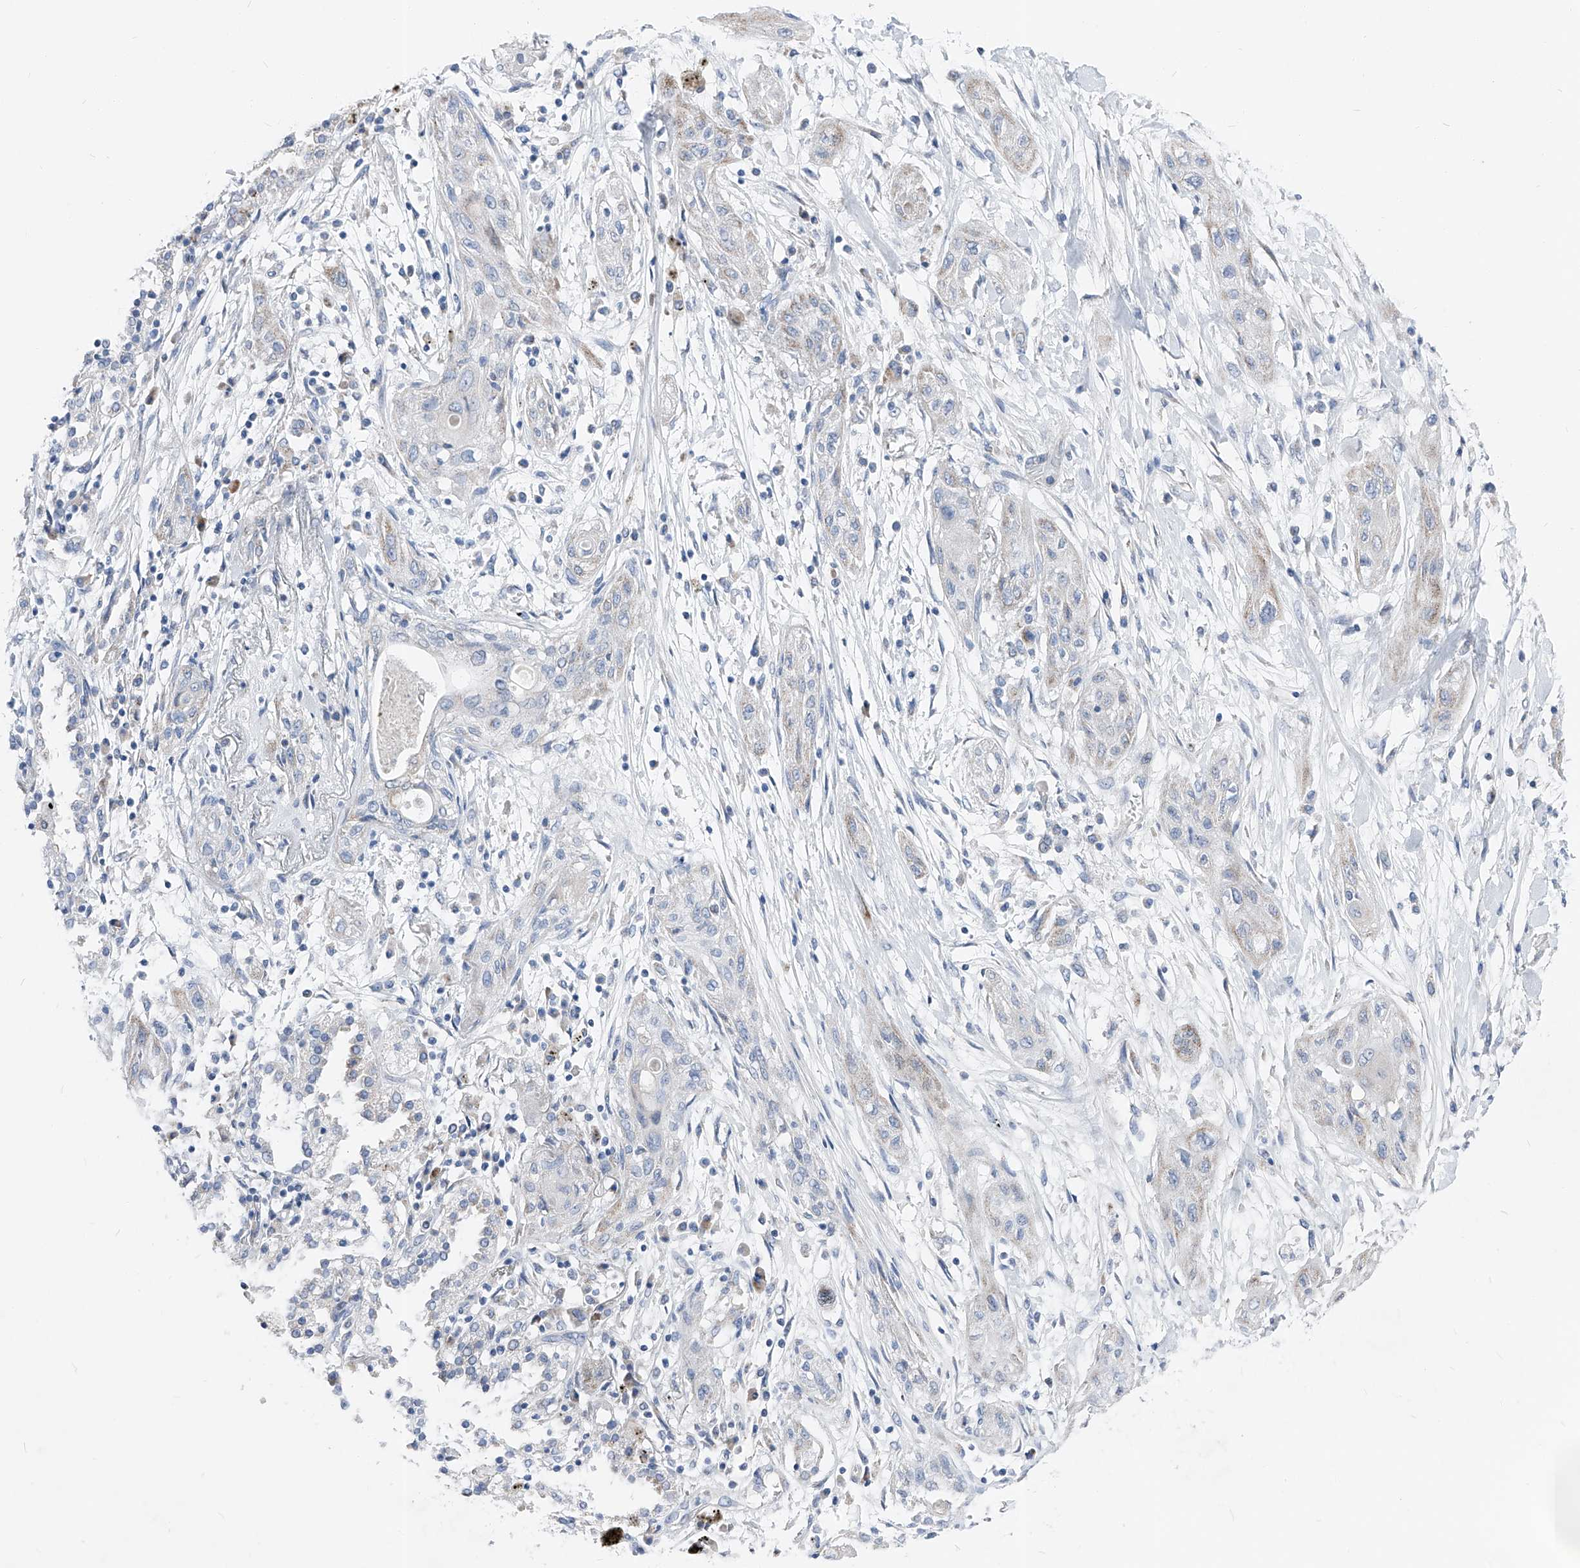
{"staining": {"intensity": "negative", "quantity": "none", "location": "none"}, "tissue": "lung cancer", "cell_type": "Tumor cells", "image_type": "cancer", "snomed": [{"axis": "morphology", "description": "Squamous cell carcinoma, NOS"}, {"axis": "topography", "description": "Lung"}], "caption": "IHC image of human lung cancer stained for a protein (brown), which exhibits no staining in tumor cells. Brightfield microscopy of immunohistochemistry stained with DAB (3,3'-diaminobenzidine) (brown) and hematoxylin (blue), captured at high magnification.", "gene": "AGPS", "patient": {"sex": "female", "age": 47}}